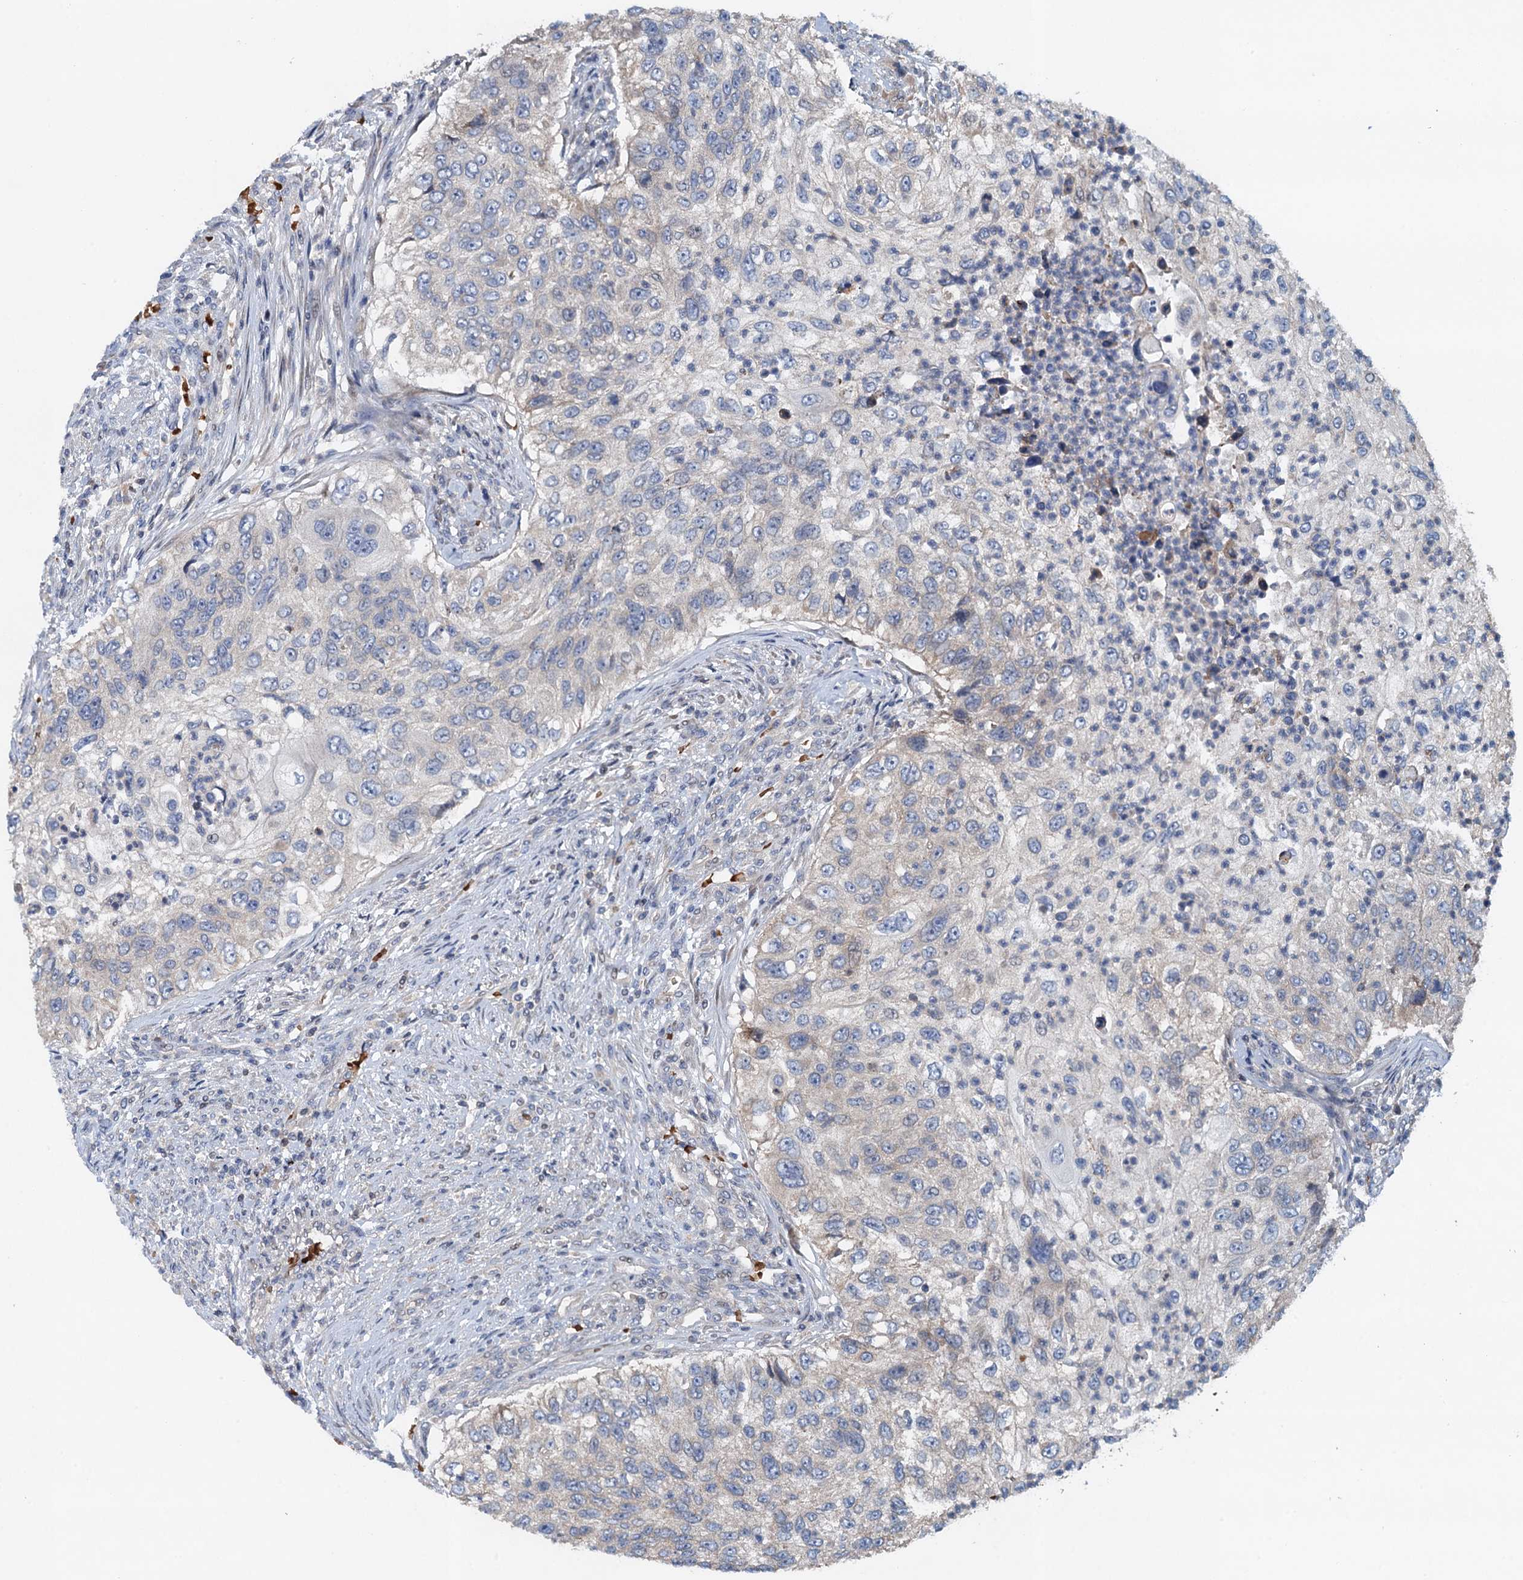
{"staining": {"intensity": "negative", "quantity": "none", "location": "none"}, "tissue": "urothelial cancer", "cell_type": "Tumor cells", "image_type": "cancer", "snomed": [{"axis": "morphology", "description": "Urothelial carcinoma, High grade"}, {"axis": "topography", "description": "Urinary bladder"}], "caption": "Tumor cells show no significant expression in urothelial carcinoma (high-grade).", "gene": "NBEA", "patient": {"sex": "female", "age": 60}}